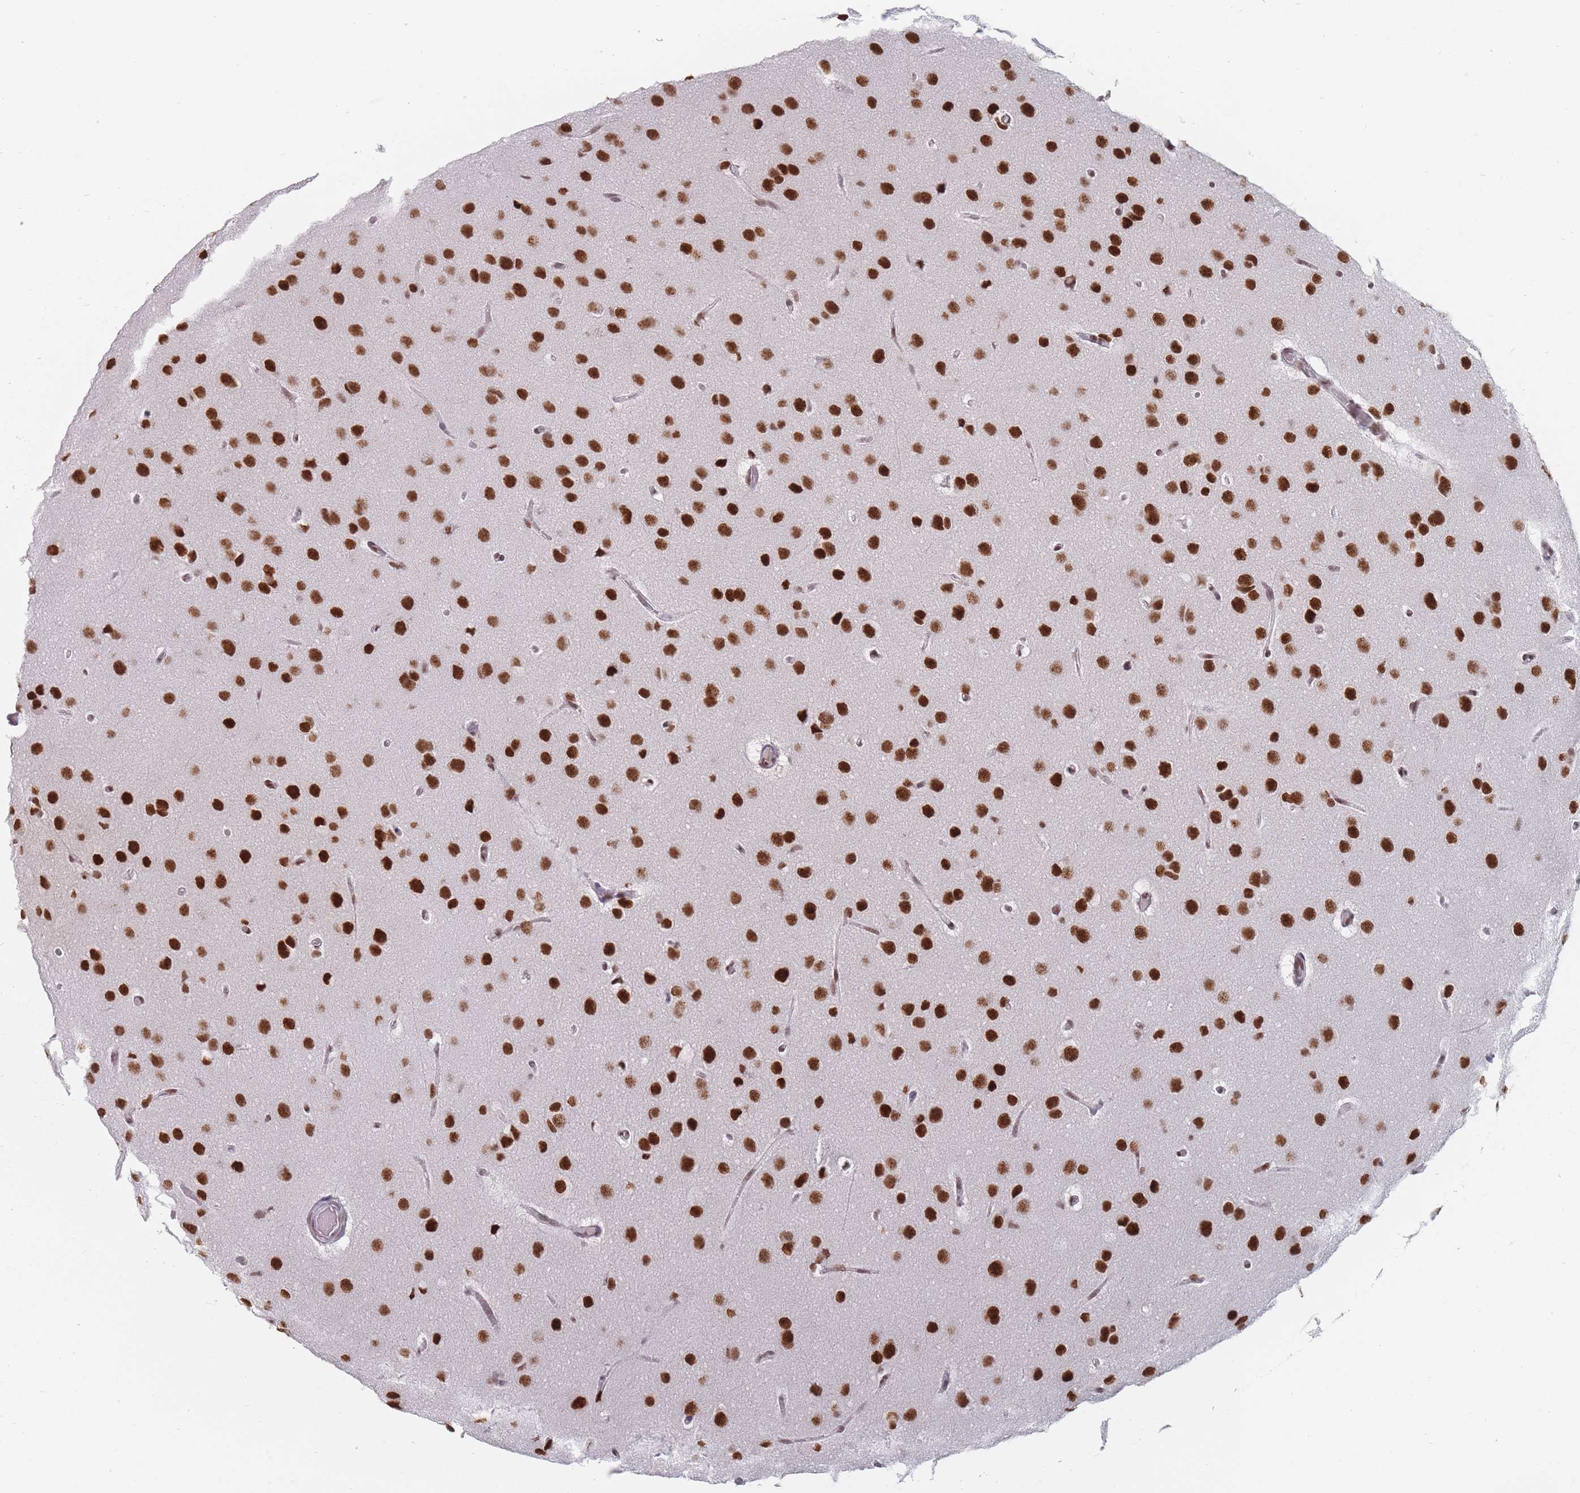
{"staining": {"intensity": "strong", "quantity": ">75%", "location": "nuclear"}, "tissue": "glioma", "cell_type": "Tumor cells", "image_type": "cancer", "snomed": [{"axis": "morphology", "description": "Glioma, malignant, High grade"}, {"axis": "topography", "description": "Brain"}], "caption": "Protein expression analysis of human malignant glioma (high-grade) reveals strong nuclear positivity in about >75% of tumor cells.", "gene": "SAFB2", "patient": {"sex": "female", "age": 50}}